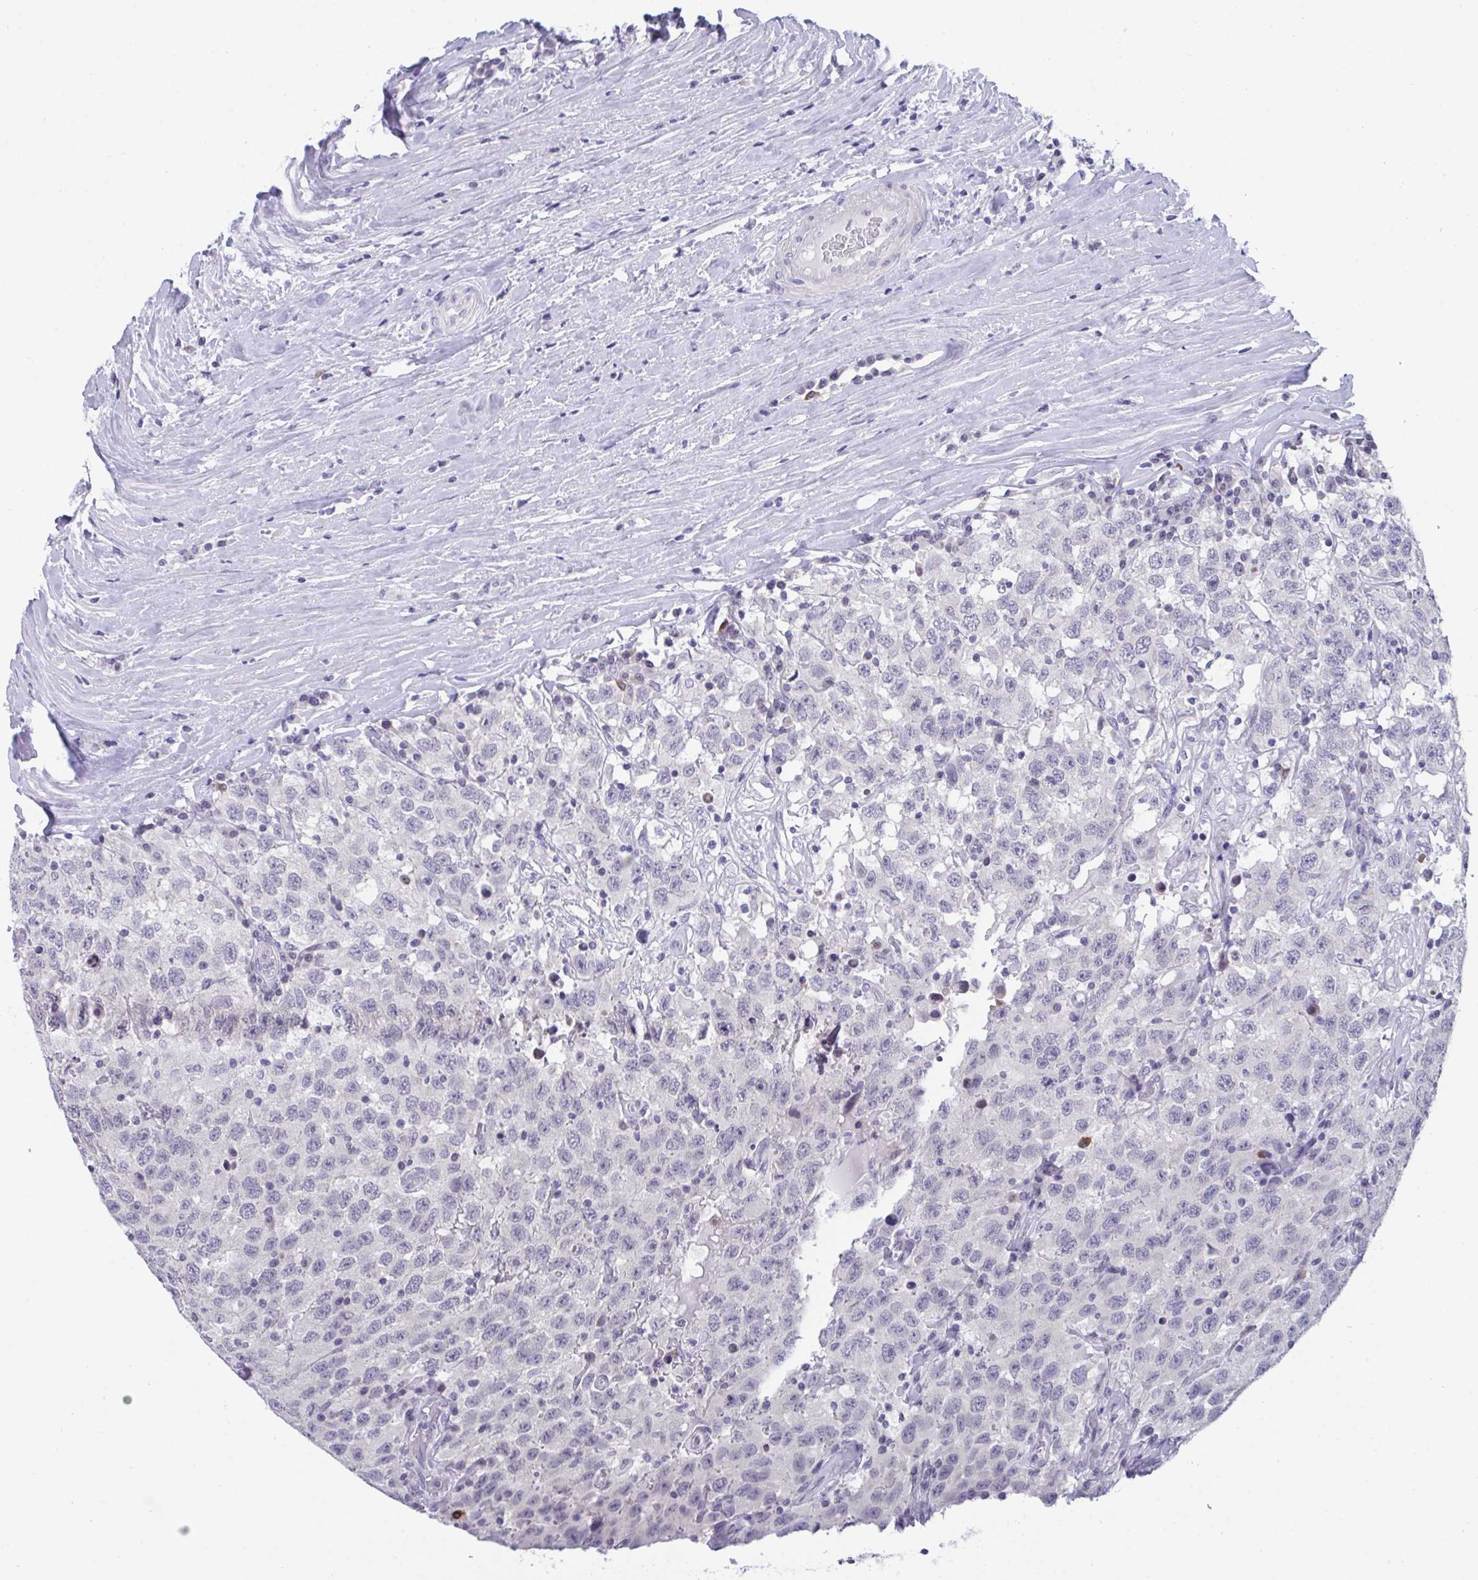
{"staining": {"intensity": "negative", "quantity": "none", "location": "none"}, "tissue": "testis cancer", "cell_type": "Tumor cells", "image_type": "cancer", "snomed": [{"axis": "morphology", "description": "Seminoma, NOS"}, {"axis": "topography", "description": "Testis"}], "caption": "The IHC histopathology image has no significant expression in tumor cells of seminoma (testis) tissue.", "gene": "BMAL2", "patient": {"sex": "male", "age": 41}}